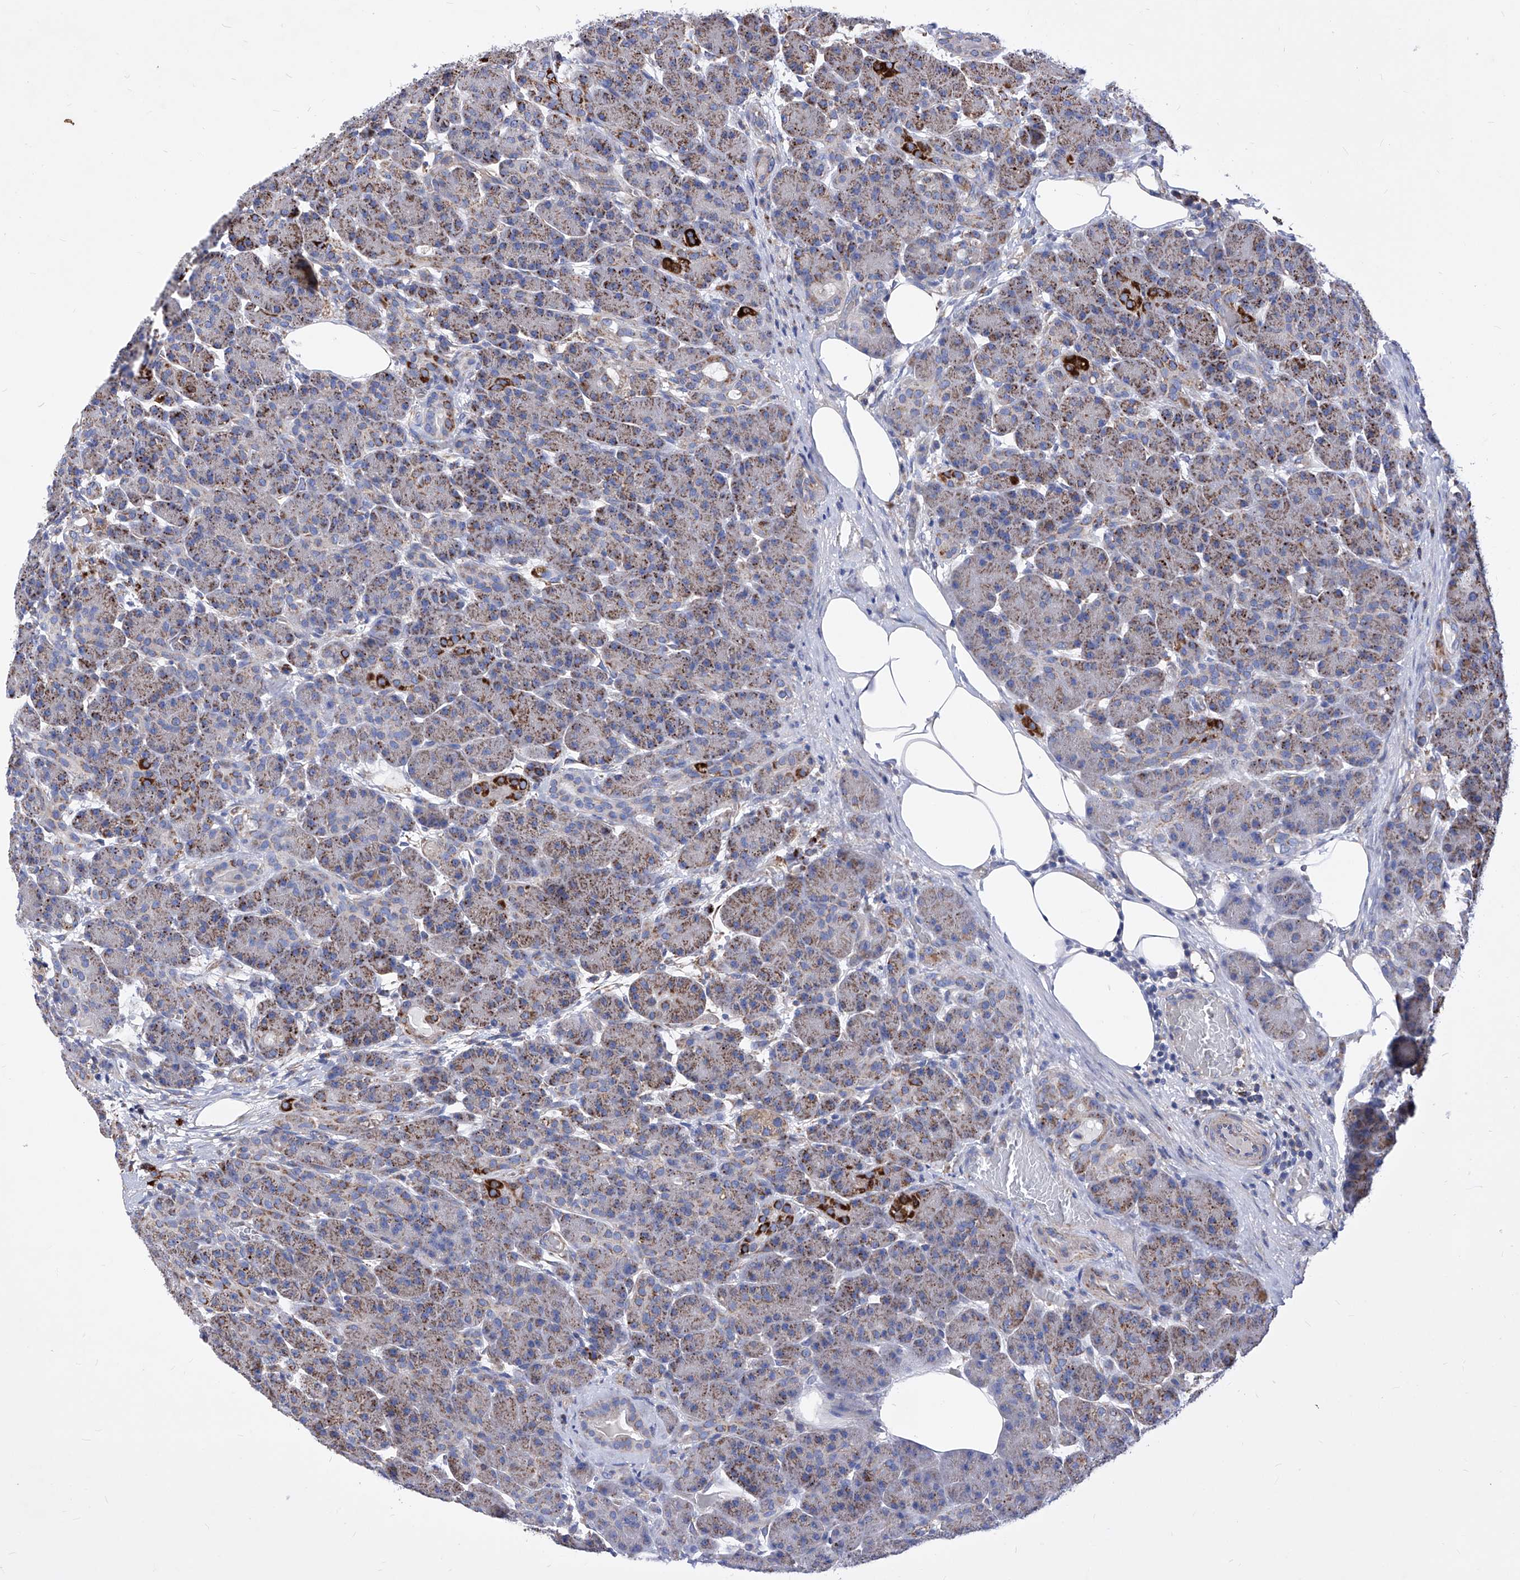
{"staining": {"intensity": "strong", "quantity": "25%-75%", "location": "cytoplasmic/membranous"}, "tissue": "pancreas", "cell_type": "Exocrine glandular cells", "image_type": "normal", "snomed": [{"axis": "morphology", "description": "Normal tissue, NOS"}, {"axis": "topography", "description": "Pancreas"}], "caption": "High-magnification brightfield microscopy of benign pancreas stained with DAB (3,3'-diaminobenzidine) (brown) and counterstained with hematoxylin (blue). exocrine glandular cells exhibit strong cytoplasmic/membranous staining is seen in about25%-75% of cells. Using DAB (brown) and hematoxylin (blue) stains, captured at high magnification using brightfield microscopy.", "gene": "HRNR", "patient": {"sex": "male", "age": 63}}